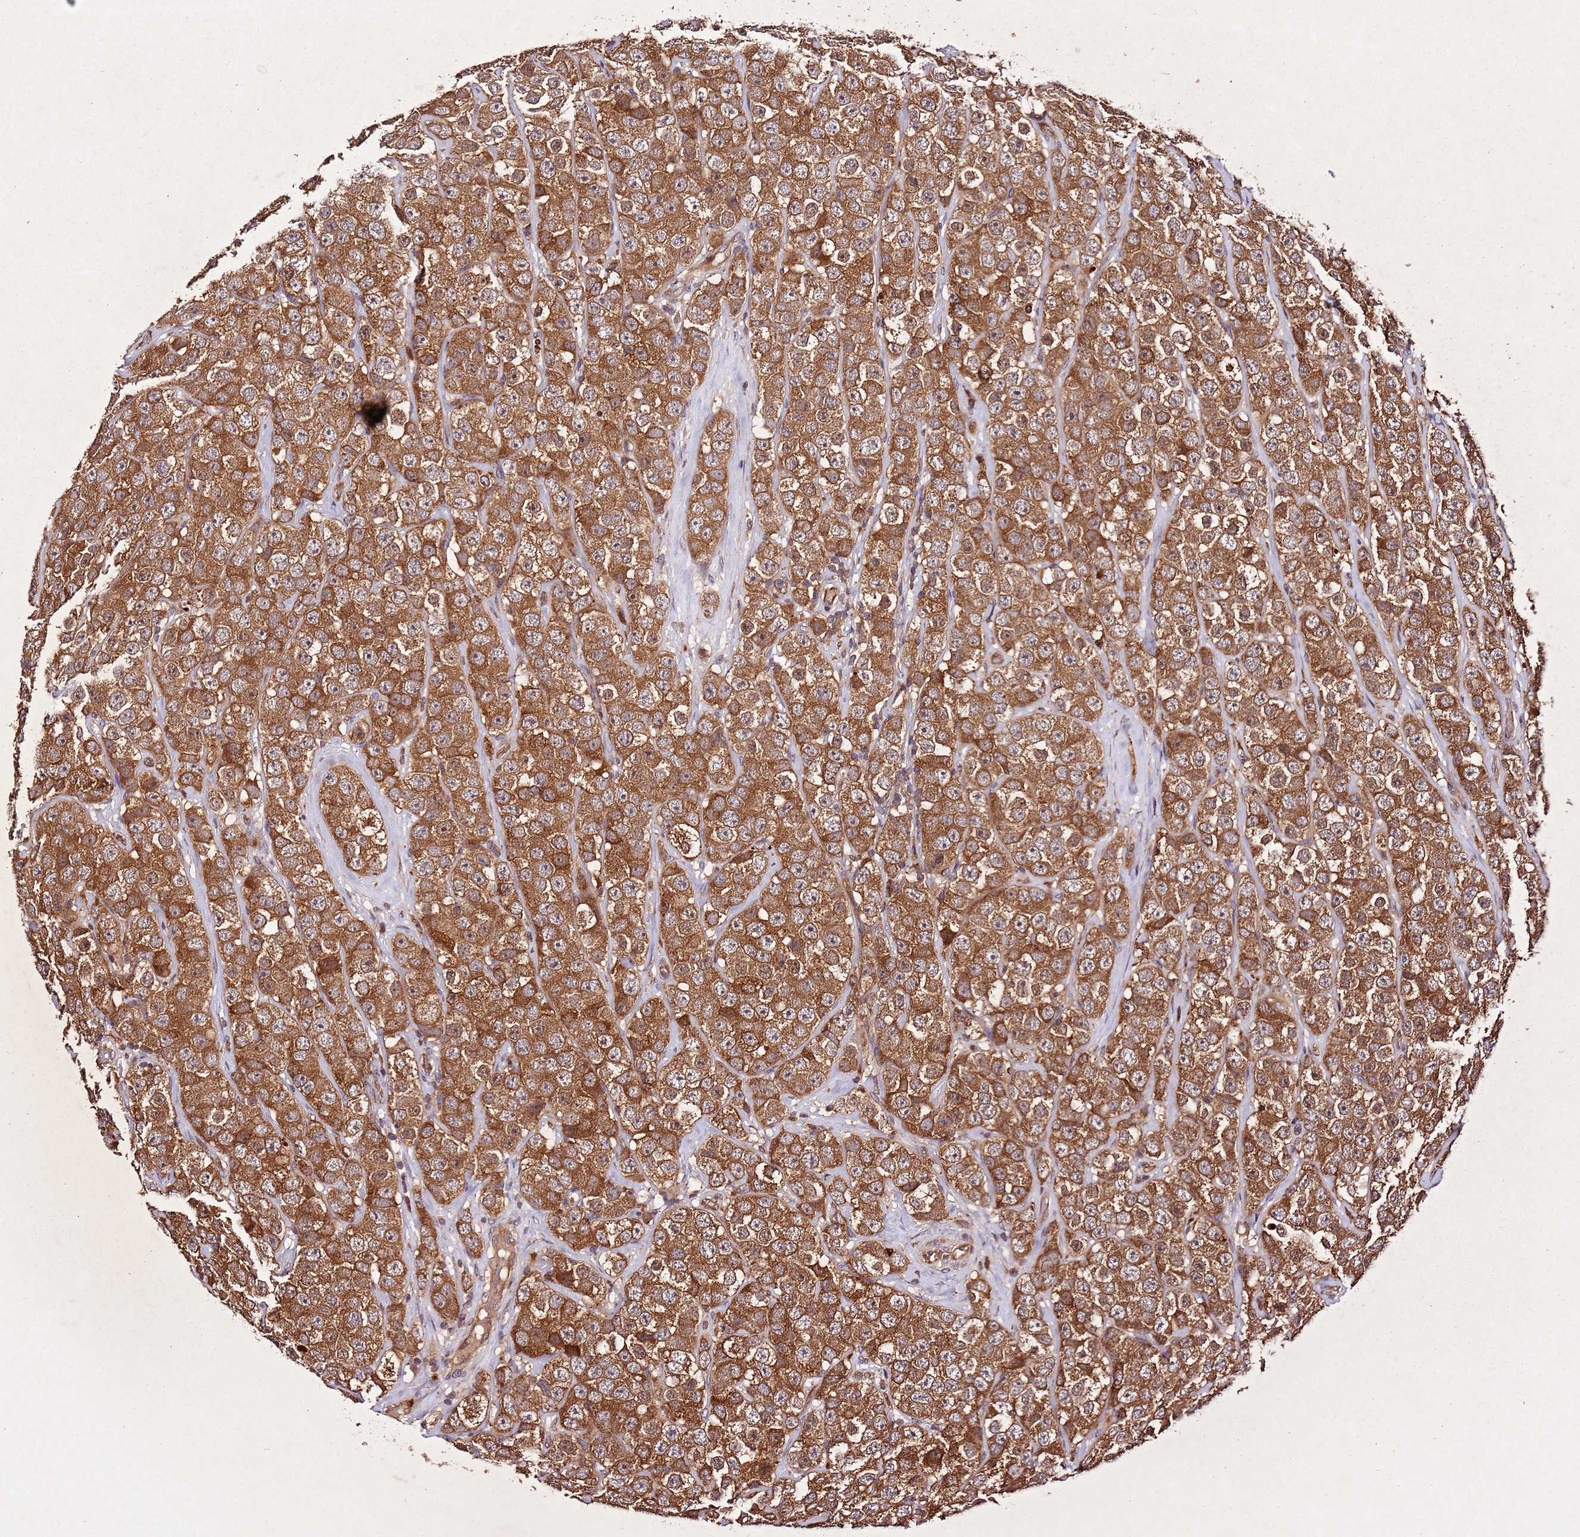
{"staining": {"intensity": "strong", "quantity": ">75%", "location": "cytoplasmic/membranous"}, "tissue": "testis cancer", "cell_type": "Tumor cells", "image_type": "cancer", "snomed": [{"axis": "morphology", "description": "Seminoma, NOS"}, {"axis": "topography", "description": "Testis"}], "caption": "A micrograph showing strong cytoplasmic/membranous staining in approximately >75% of tumor cells in testis cancer, as visualized by brown immunohistochemical staining.", "gene": "PTMA", "patient": {"sex": "male", "age": 28}}